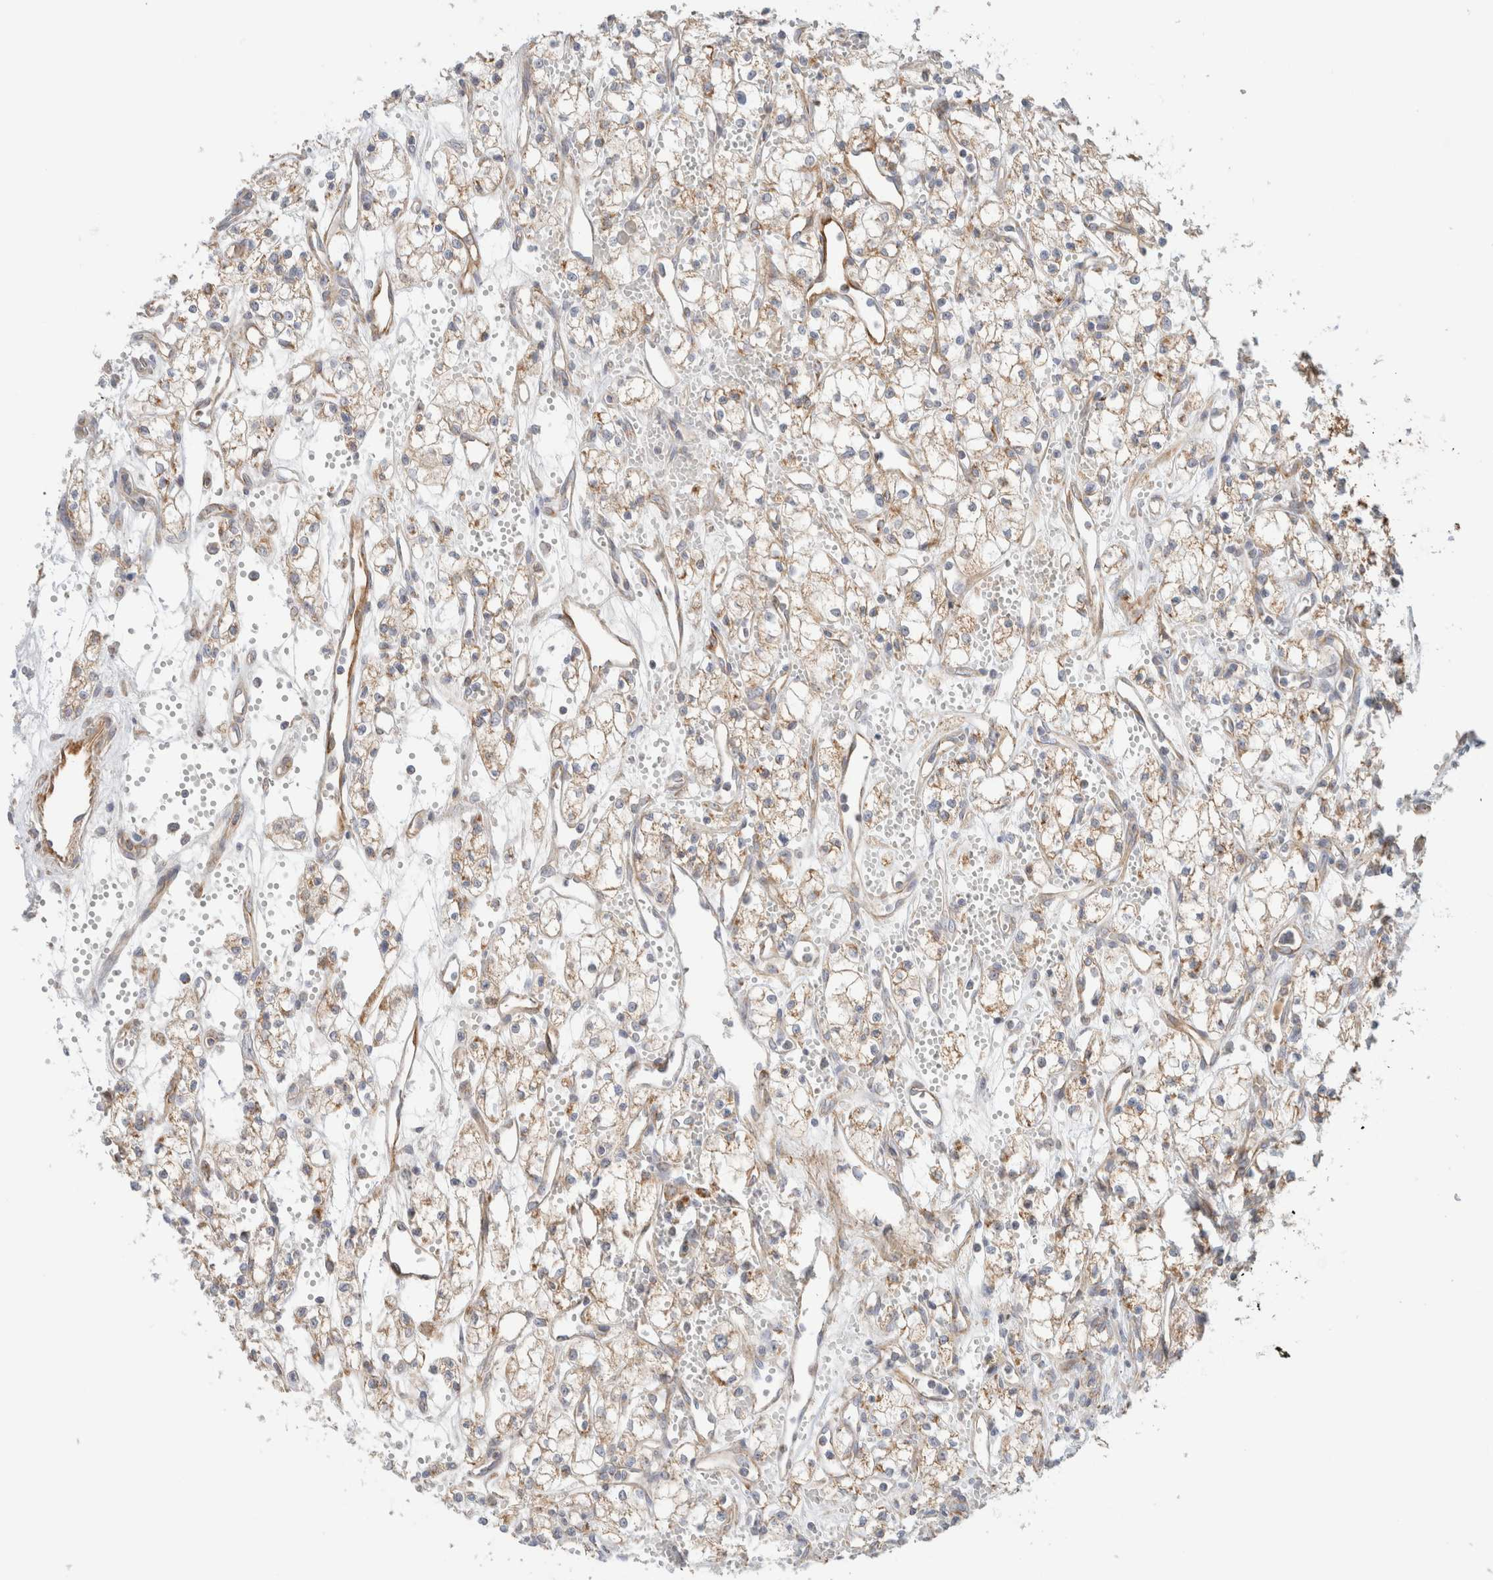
{"staining": {"intensity": "weak", "quantity": "25%-75%", "location": "cytoplasmic/membranous"}, "tissue": "renal cancer", "cell_type": "Tumor cells", "image_type": "cancer", "snomed": [{"axis": "morphology", "description": "Adenocarcinoma, NOS"}, {"axis": "topography", "description": "Kidney"}], "caption": "Protein expression analysis of human renal cancer reveals weak cytoplasmic/membranous expression in approximately 25%-75% of tumor cells.", "gene": "MRM3", "patient": {"sex": "male", "age": 59}}